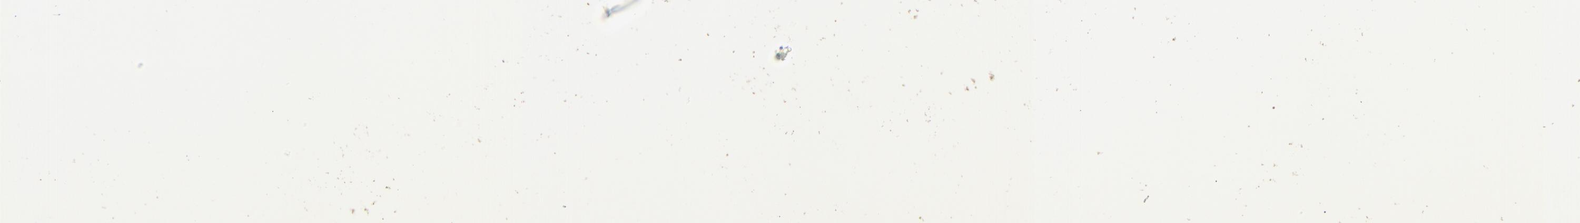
{"staining": {"intensity": "negative", "quantity": "none", "location": "none"}, "tissue": "adipose tissue", "cell_type": "Adipocytes", "image_type": "normal", "snomed": [{"axis": "morphology", "description": "Normal tissue, NOS"}, {"axis": "morphology", "description": "Duct carcinoma"}, {"axis": "topography", "description": "Breast"}, {"axis": "topography", "description": "Adipose tissue"}], "caption": "High magnification brightfield microscopy of benign adipose tissue stained with DAB (3,3'-diaminobenzidine) (brown) and counterstained with hematoxylin (blue): adipocytes show no significant staining.", "gene": "TTLL12", "patient": {"sex": "female", "age": 37}}